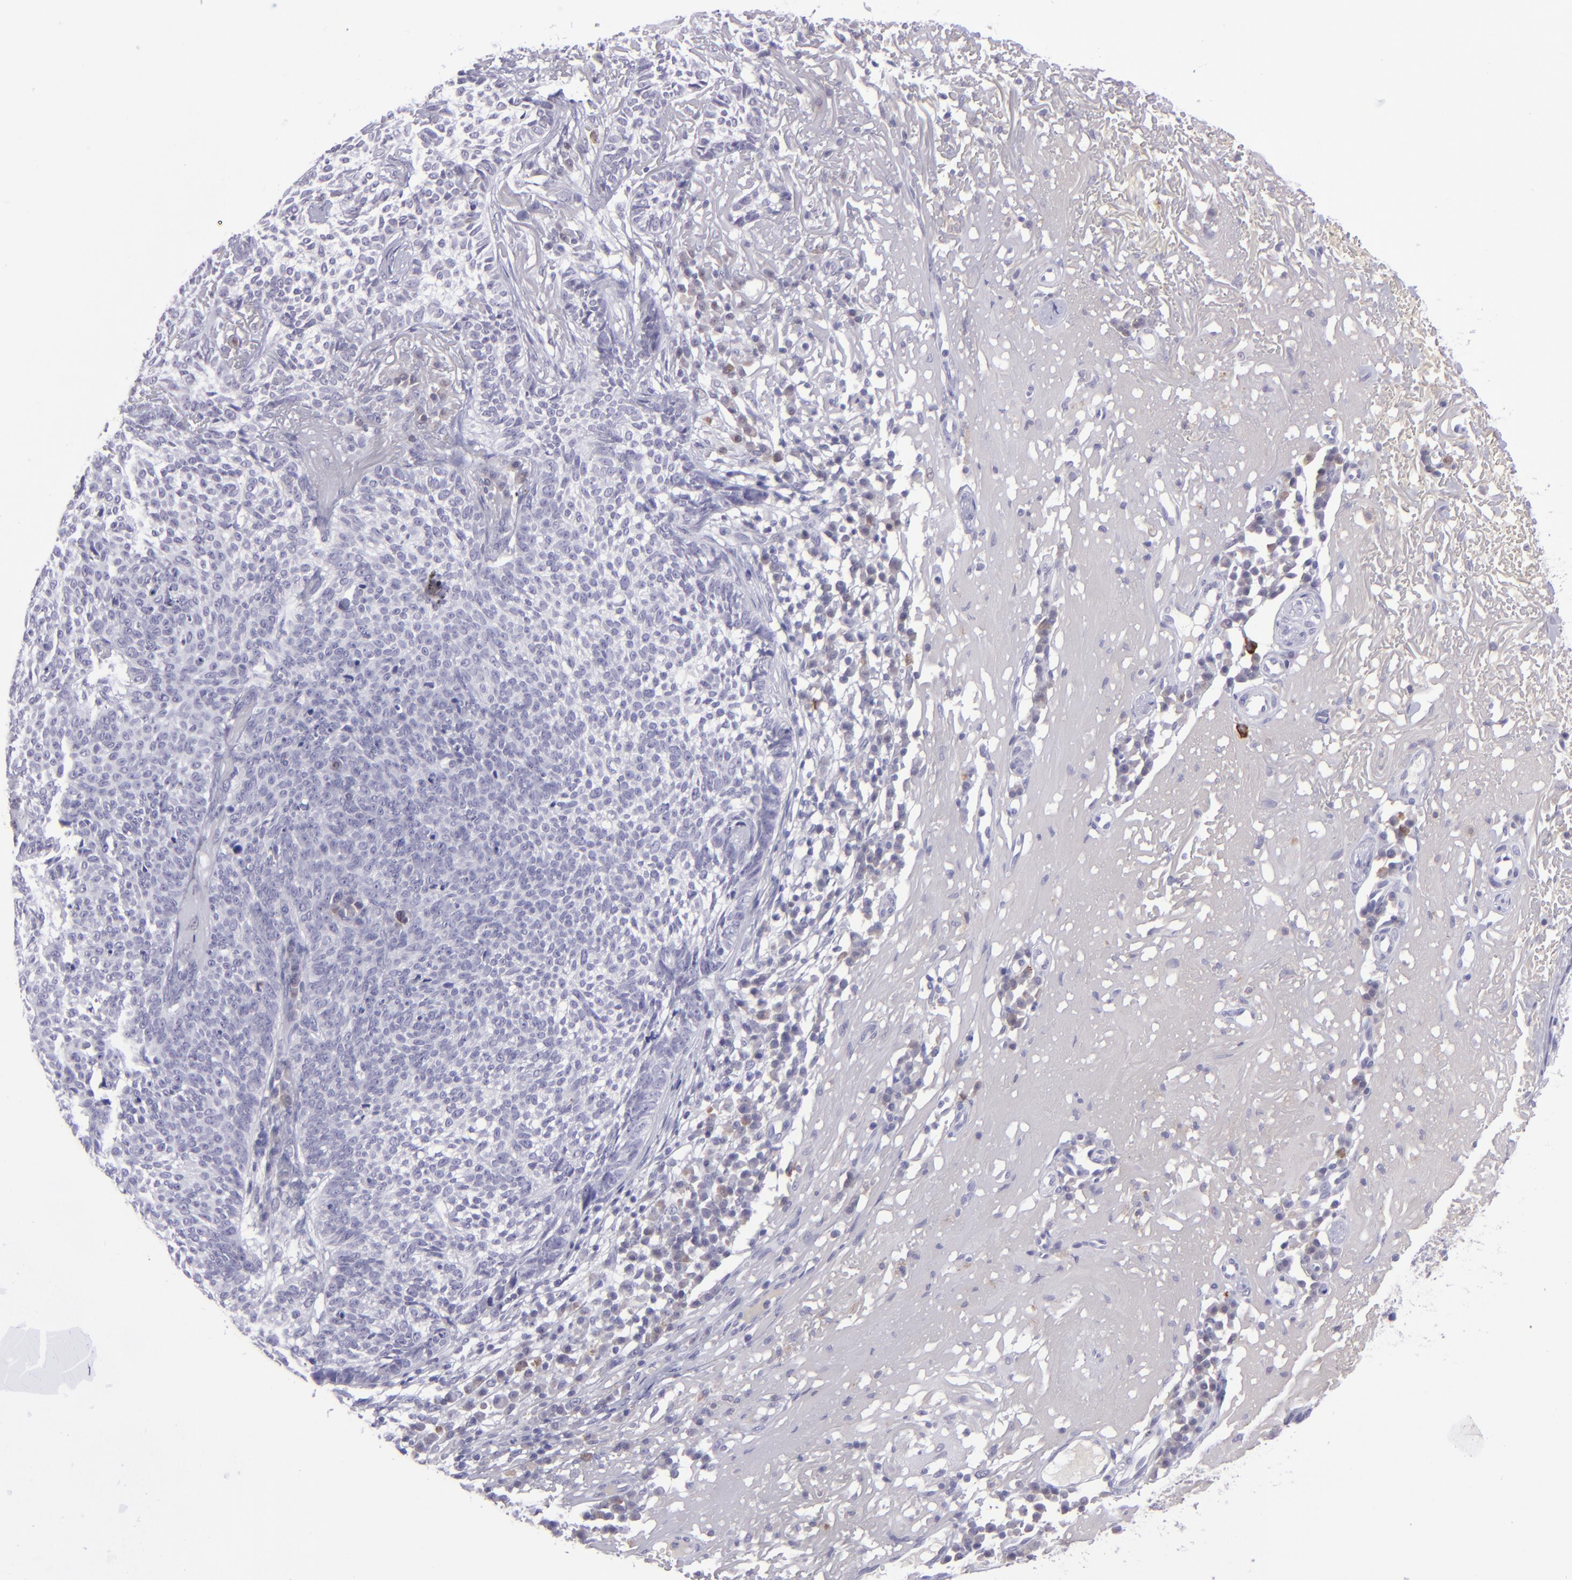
{"staining": {"intensity": "negative", "quantity": "none", "location": "none"}, "tissue": "skin cancer", "cell_type": "Tumor cells", "image_type": "cancer", "snomed": [{"axis": "morphology", "description": "Basal cell carcinoma"}, {"axis": "topography", "description": "Skin"}], "caption": "Tumor cells show no significant protein staining in skin cancer (basal cell carcinoma). Brightfield microscopy of immunohistochemistry (IHC) stained with DAB (3,3'-diaminobenzidine) (brown) and hematoxylin (blue), captured at high magnification.", "gene": "POU2F2", "patient": {"sex": "female", "age": 89}}